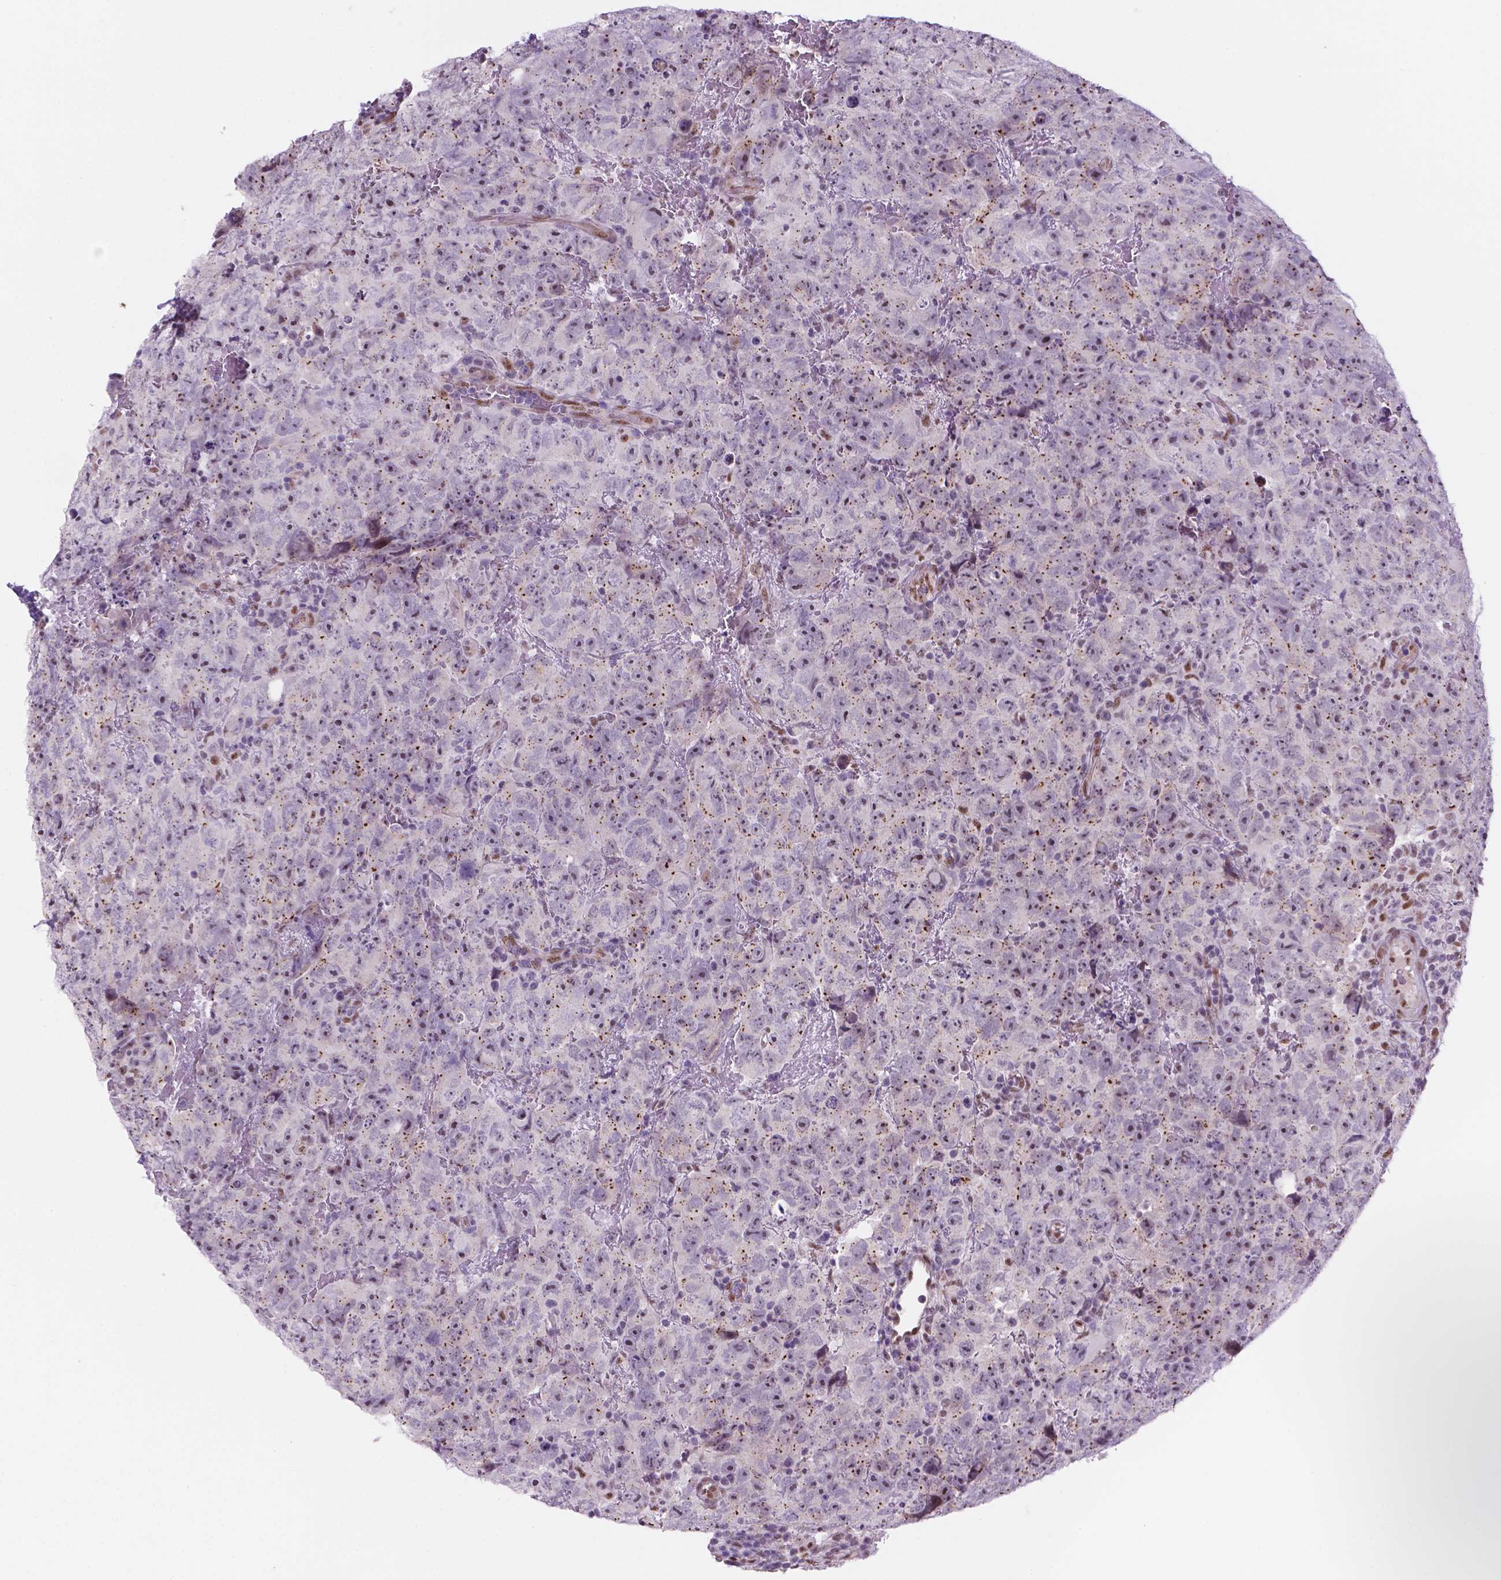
{"staining": {"intensity": "negative", "quantity": "none", "location": "none"}, "tissue": "testis cancer", "cell_type": "Tumor cells", "image_type": "cancer", "snomed": [{"axis": "morphology", "description": "Carcinoma, Embryonal, NOS"}, {"axis": "topography", "description": "Testis"}], "caption": "A high-resolution histopathology image shows immunohistochemistry staining of embryonal carcinoma (testis), which reveals no significant staining in tumor cells.", "gene": "C18orf21", "patient": {"sex": "male", "age": 24}}